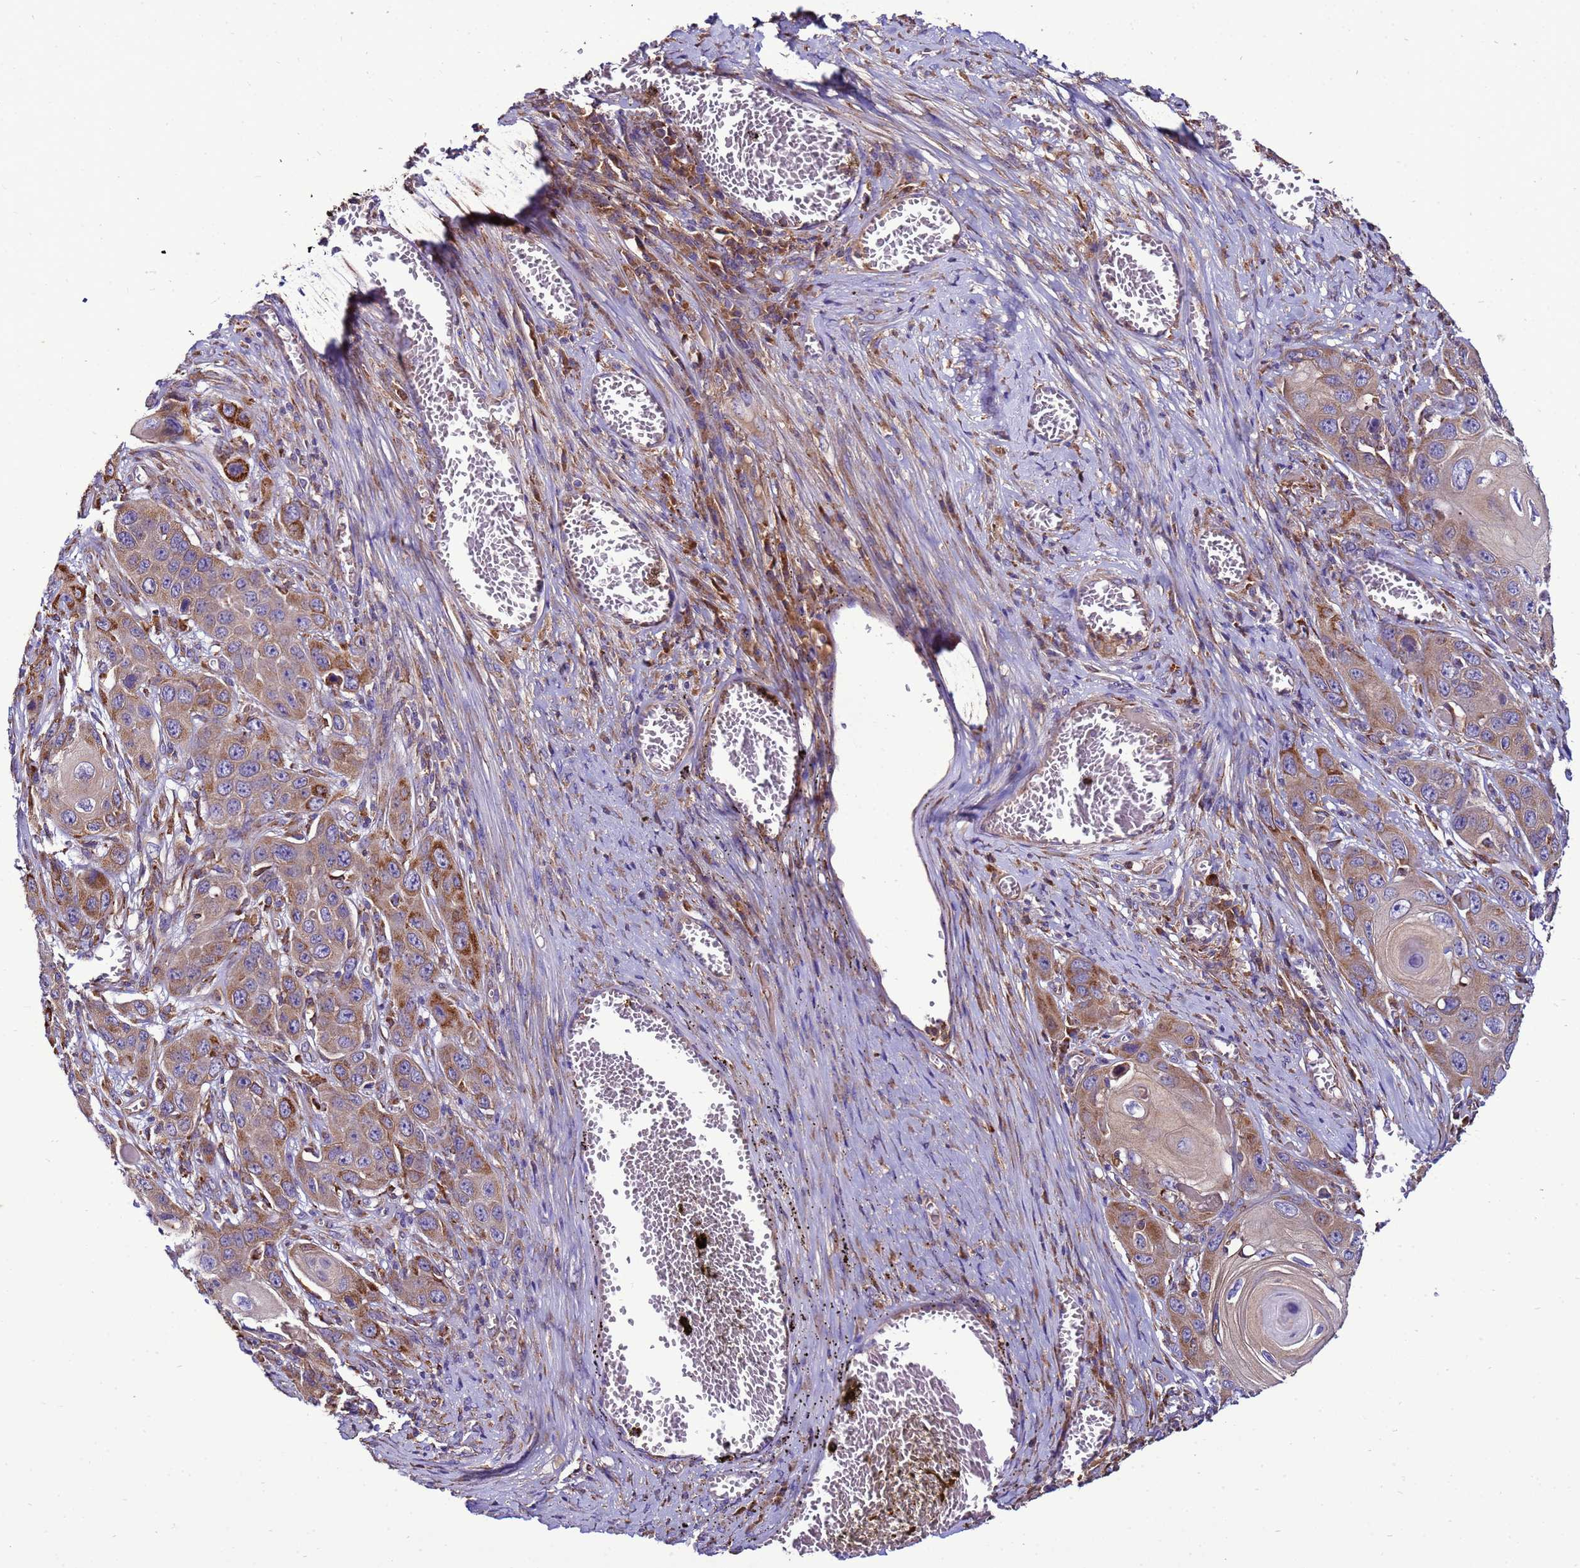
{"staining": {"intensity": "moderate", "quantity": "25%-75%", "location": "cytoplasmic/membranous"}, "tissue": "skin cancer", "cell_type": "Tumor cells", "image_type": "cancer", "snomed": [{"axis": "morphology", "description": "Squamous cell carcinoma, NOS"}, {"axis": "topography", "description": "Skin"}], "caption": "This is an image of IHC staining of squamous cell carcinoma (skin), which shows moderate positivity in the cytoplasmic/membranous of tumor cells.", "gene": "ANTKMT", "patient": {"sex": "male", "age": 55}}